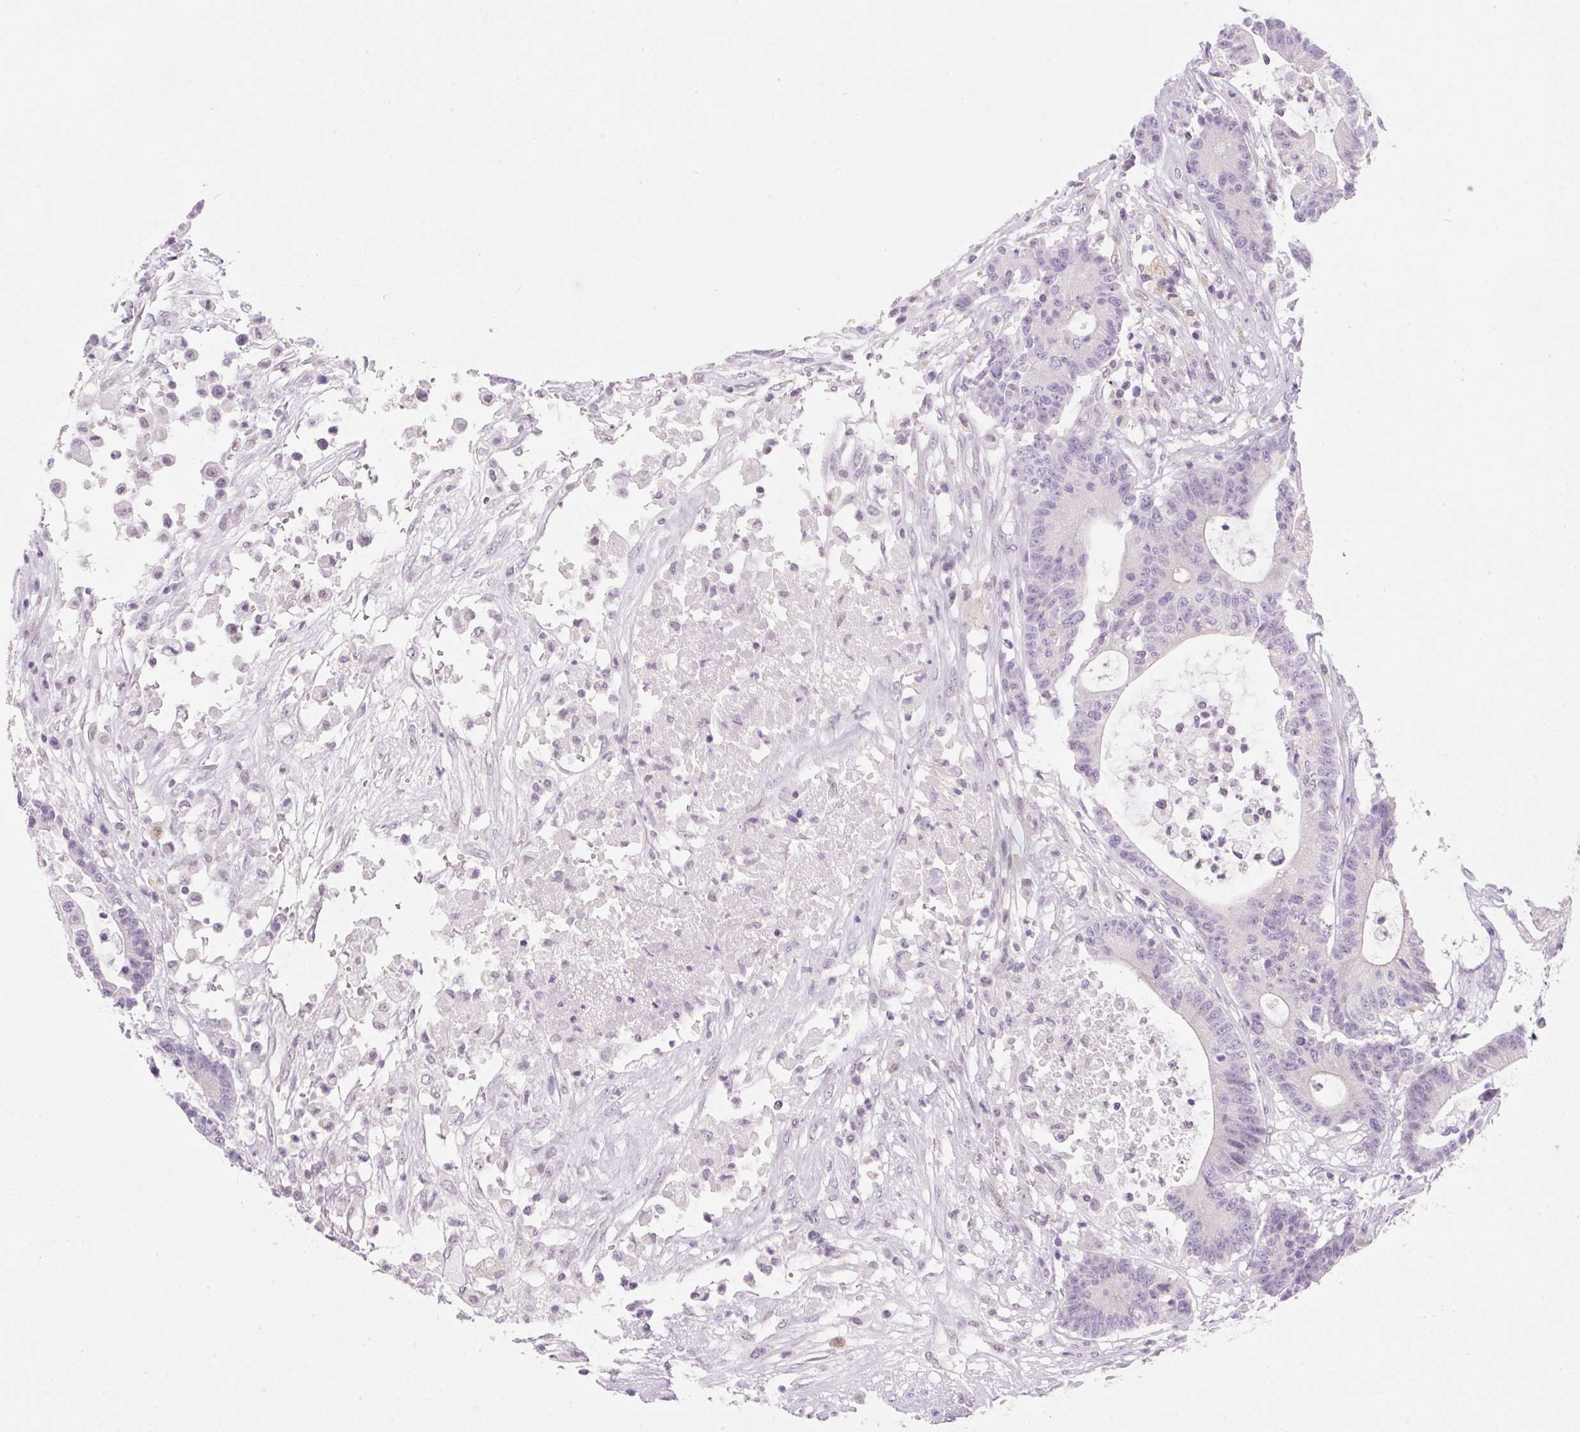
{"staining": {"intensity": "negative", "quantity": "none", "location": "none"}, "tissue": "colorectal cancer", "cell_type": "Tumor cells", "image_type": "cancer", "snomed": [{"axis": "morphology", "description": "Adenocarcinoma, NOS"}, {"axis": "topography", "description": "Colon"}], "caption": "This is an IHC micrograph of colorectal adenocarcinoma. There is no positivity in tumor cells.", "gene": "SYNE3", "patient": {"sex": "female", "age": 84}}